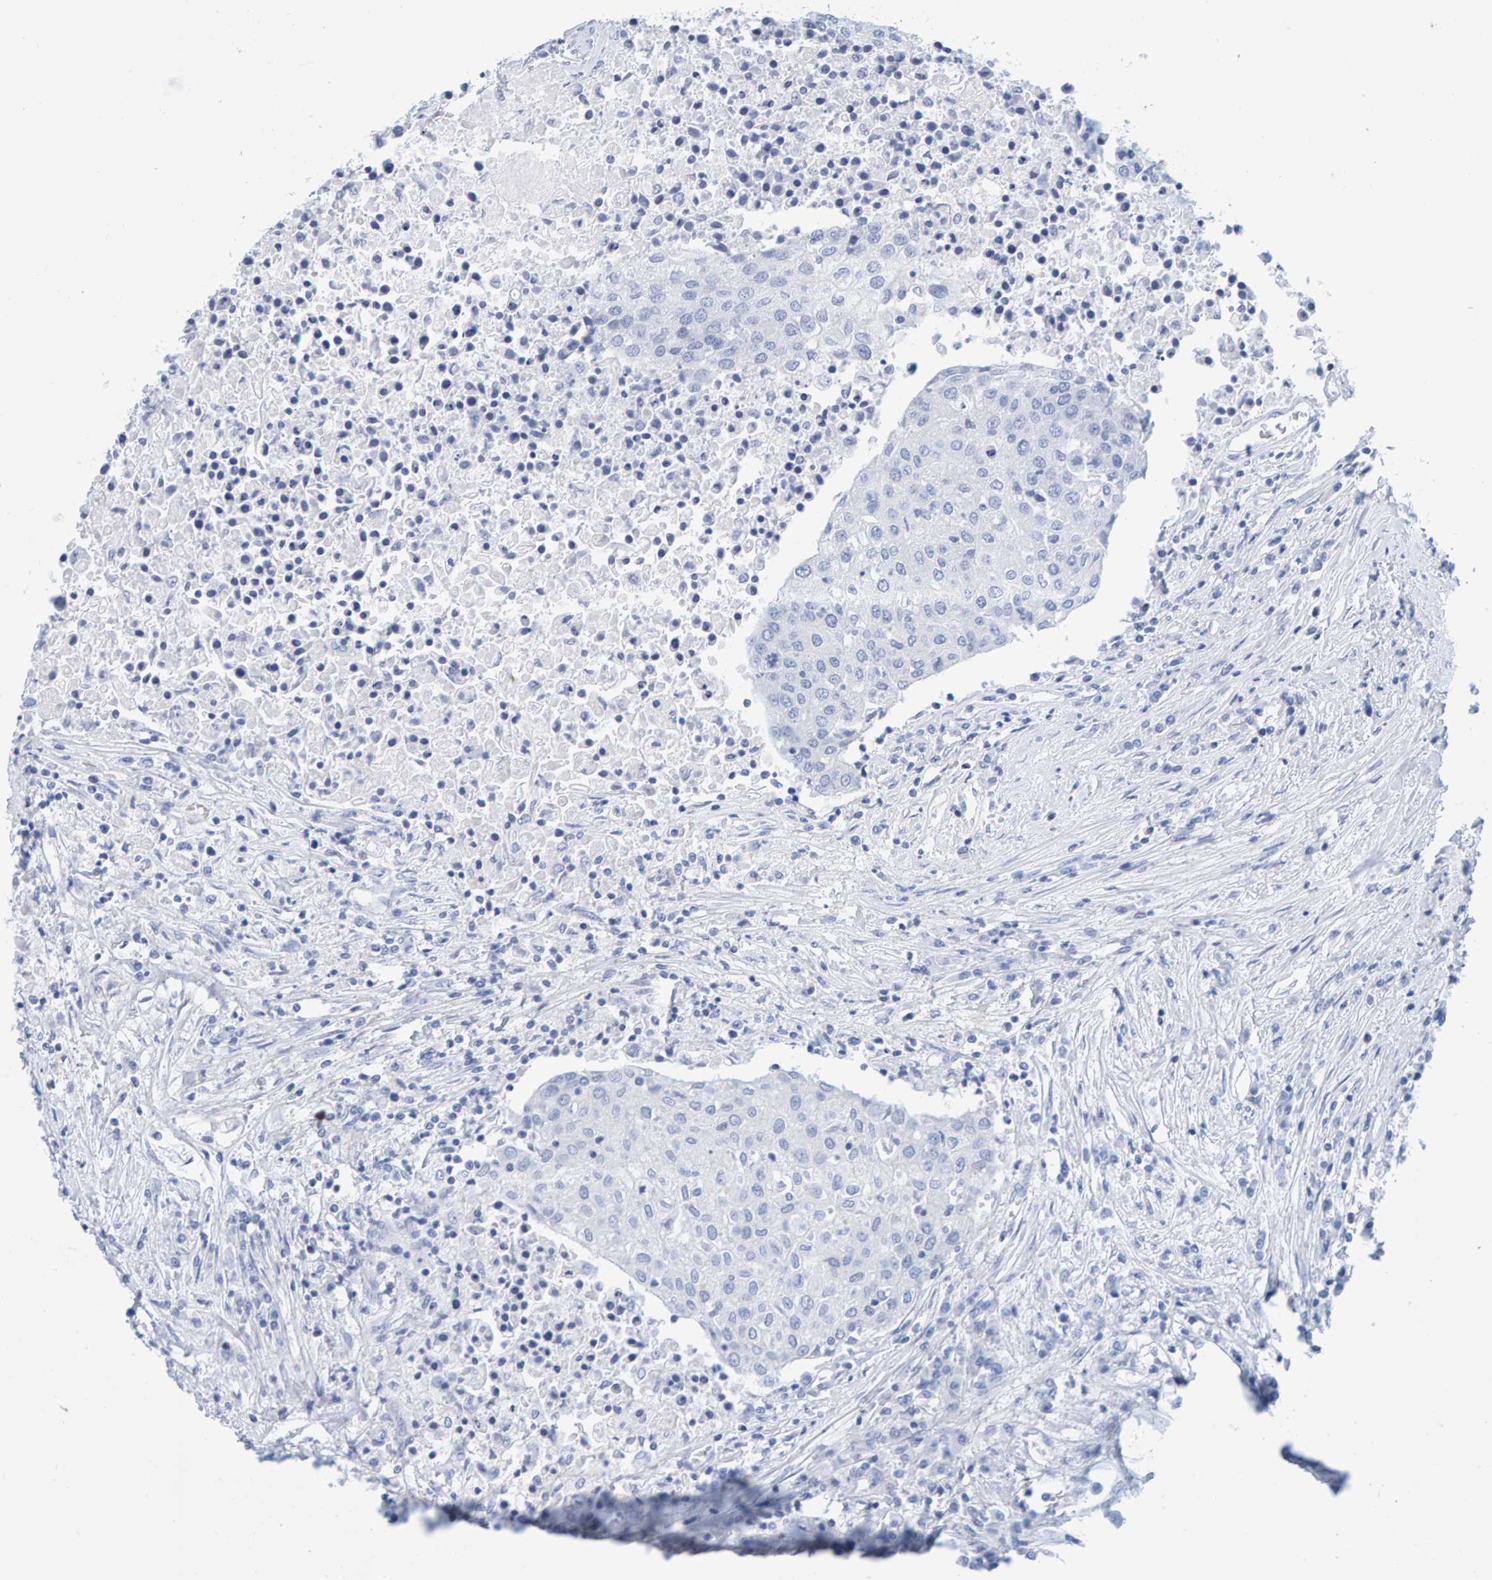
{"staining": {"intensity": "negative", "quantity": "none", "location": "none"}, "tissue": "urothelial cancer", "cell_type": "Tumor cells", "image_type": "cancer", "snomed": [{"axis": "morphology", "description": "Urothelial carcinoma, High grade"}, {"axis": "topography", "description": "Urinary bladder"}], "caption": "Tumor cells show no significant protein positivity in high-grade urothelial carcinoma.", "gene": "SFTPC", "patient": {"sex": "female", "age": 85}}